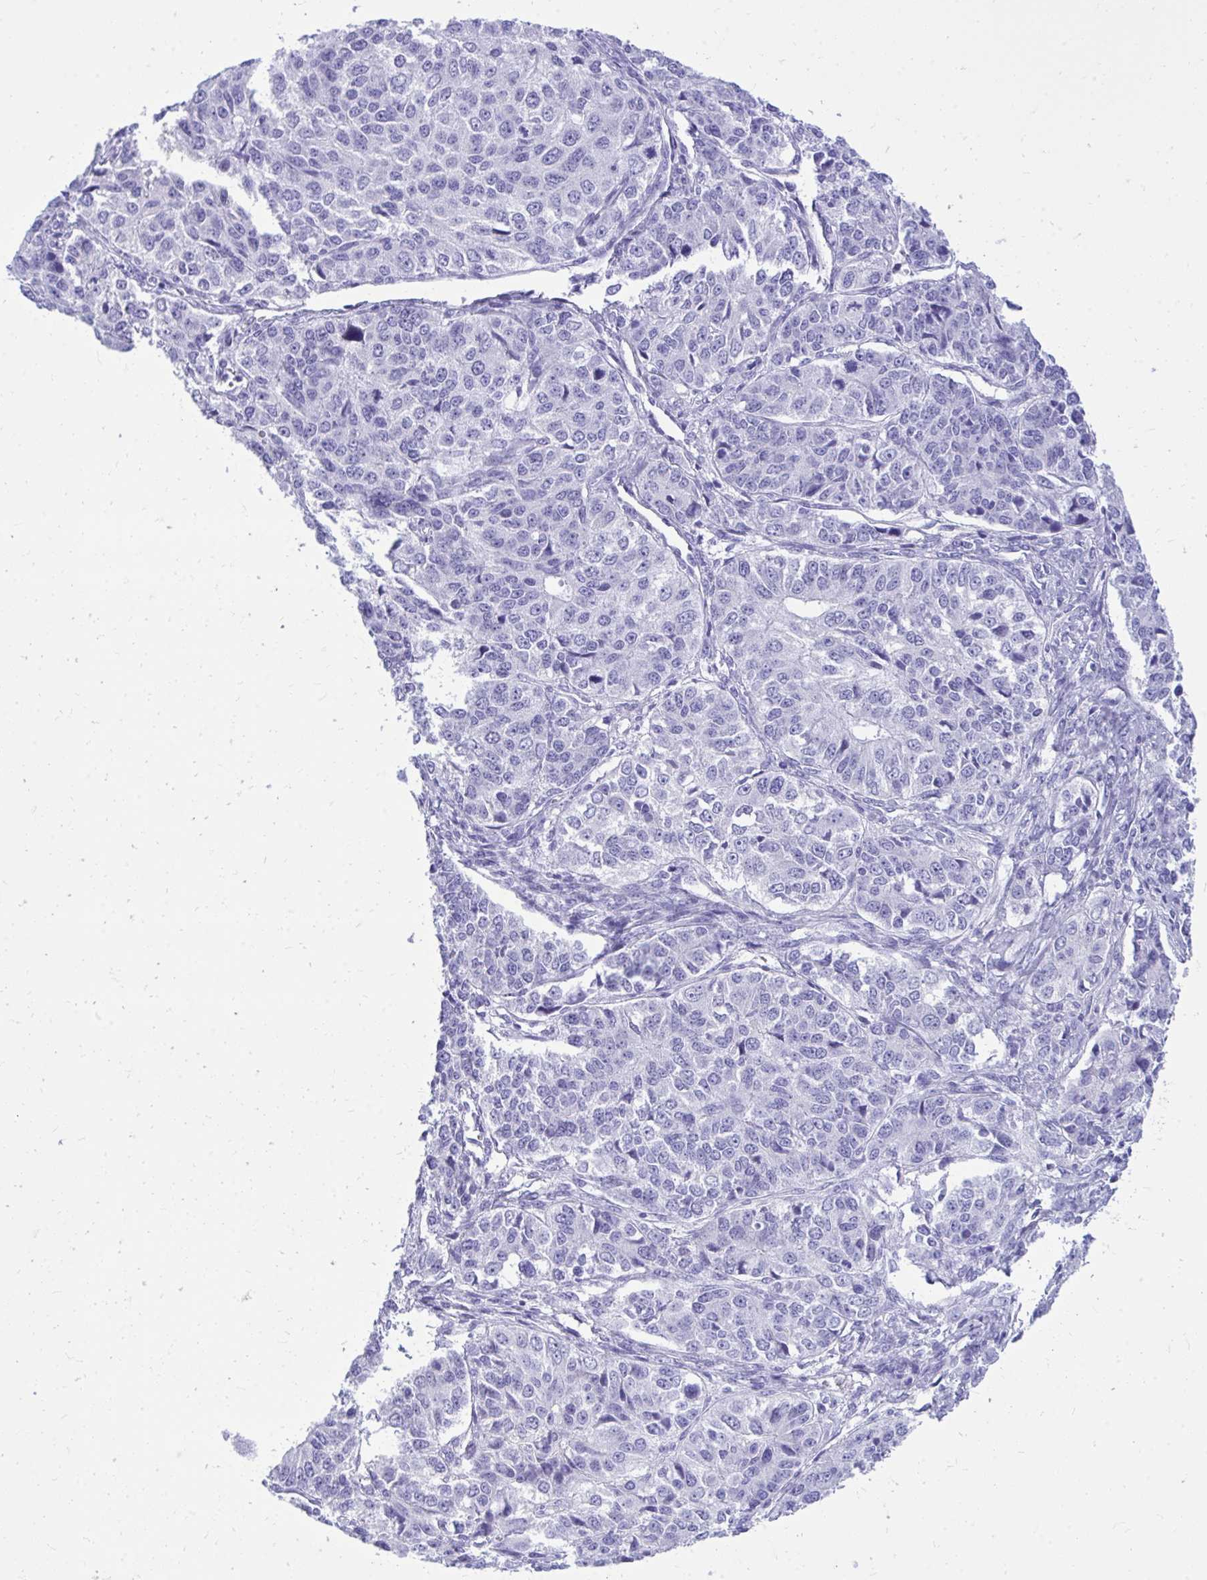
{"staining": {"intensity": "negative", "quantity": "none", "location": "none"}, "tissue": "ovarian cancer", "cell_type": "Tumor cells", "image_type": "cancer", "snomed": [{"axis": "morphology", "description": "Carcinoma, endometroid"}, {"axis": "topography", "description": "Ovary"}], "caption": "High magnification brightfield microscopy of ovarian cancer stained with DAB (brown) and counterstained with hematoxylin (blue): tumor cells show no significant staining.", "gene": "ANKDD1B", "patient": {"sex": "female", "age": 51}}